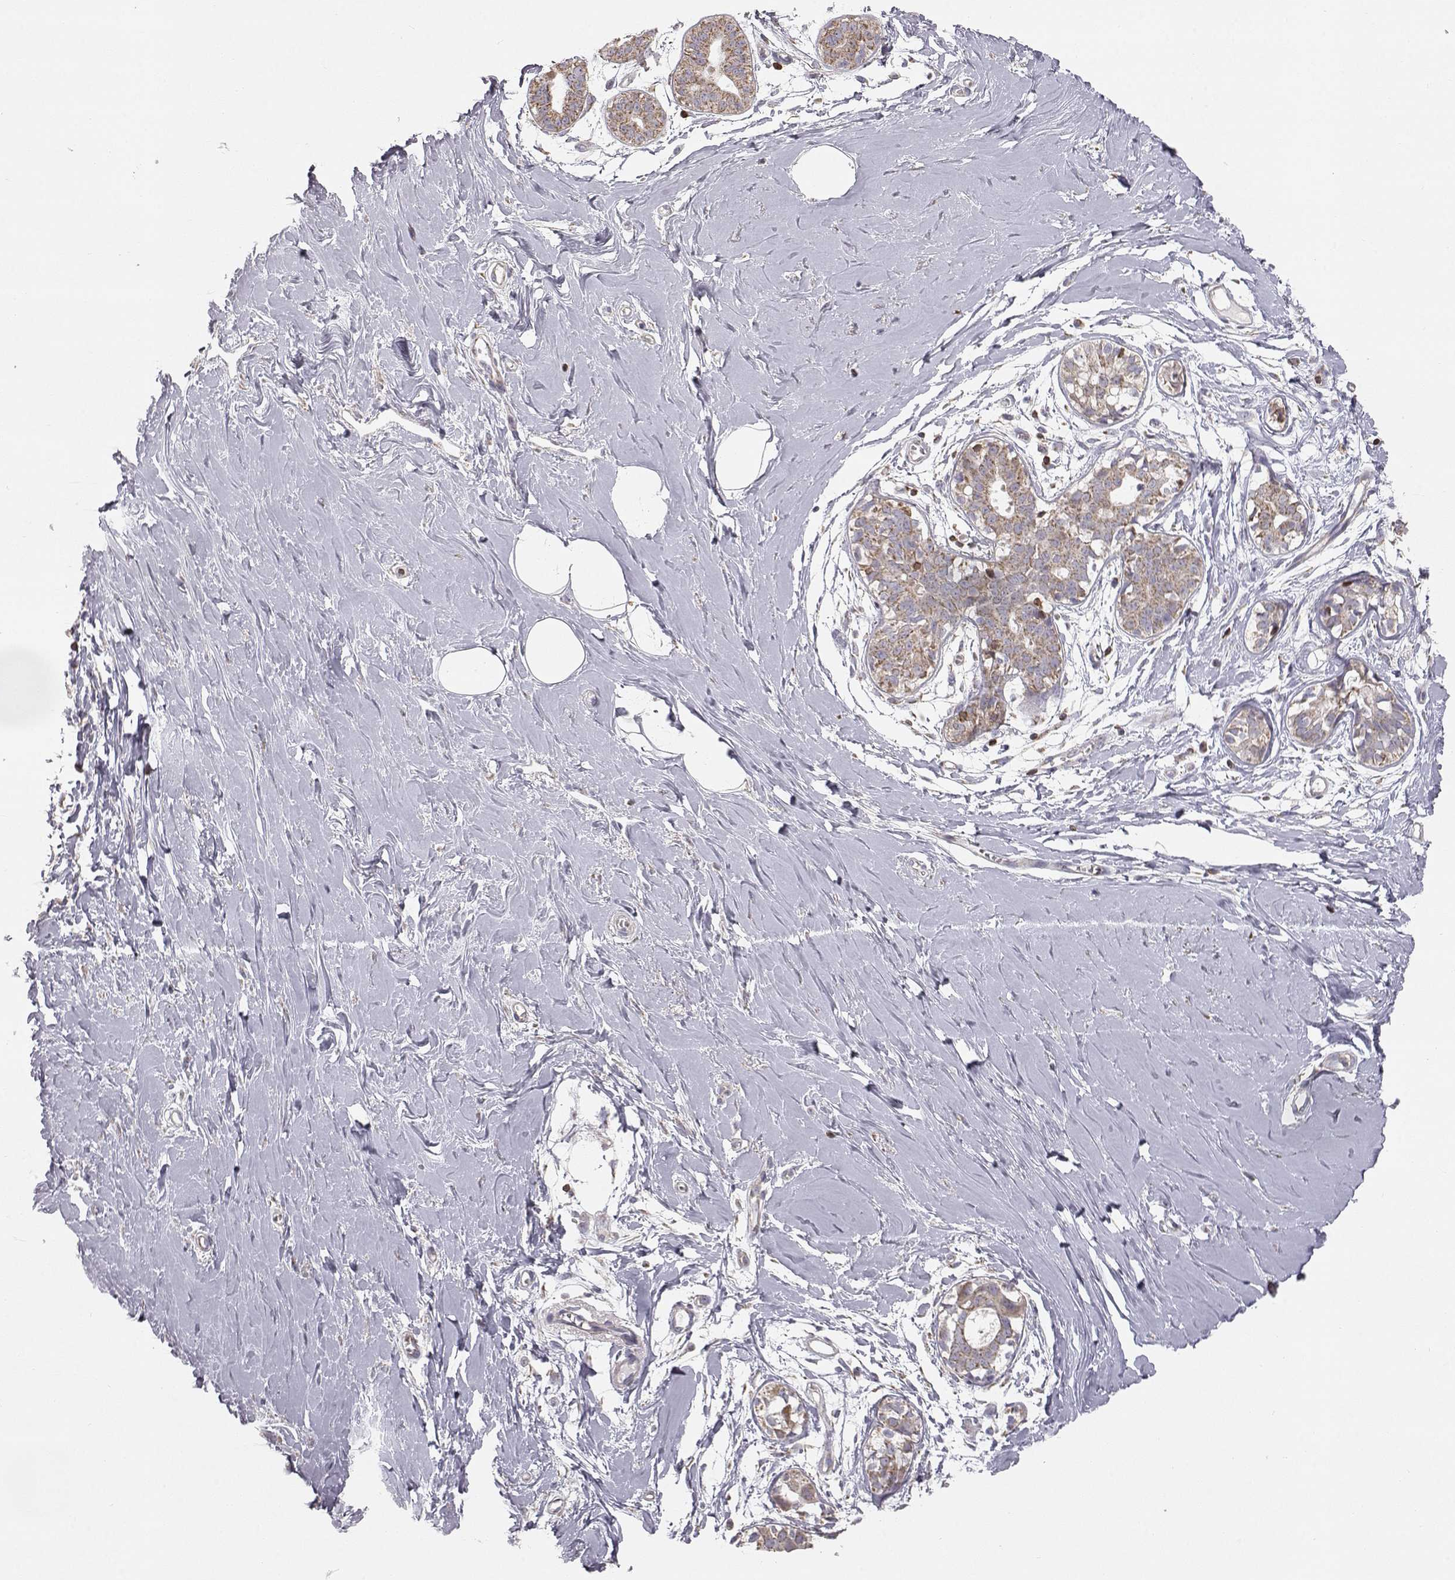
{"staining": {"intensity": "negative", "quantity": "none", "location": "none"}, "tissue": "breast", "cell_type": "Adipocytes", "image_type": "normal", "snomed": [{"axis": "morphology", "description": "Normal tissue, NOS"}, {"axis": "topography", "description": "Breast"}], "caption": "IHC image of benign human breast stained for a protein (brown), which shows no expression in adipocytes. (Brightfield microscopy of DAB (3,3'-diaminobenzidine) immunohistochemistry (IHC) at high magnification).", "gene": "GRAP2", "patient": {"sex": "female", "age": 49}}